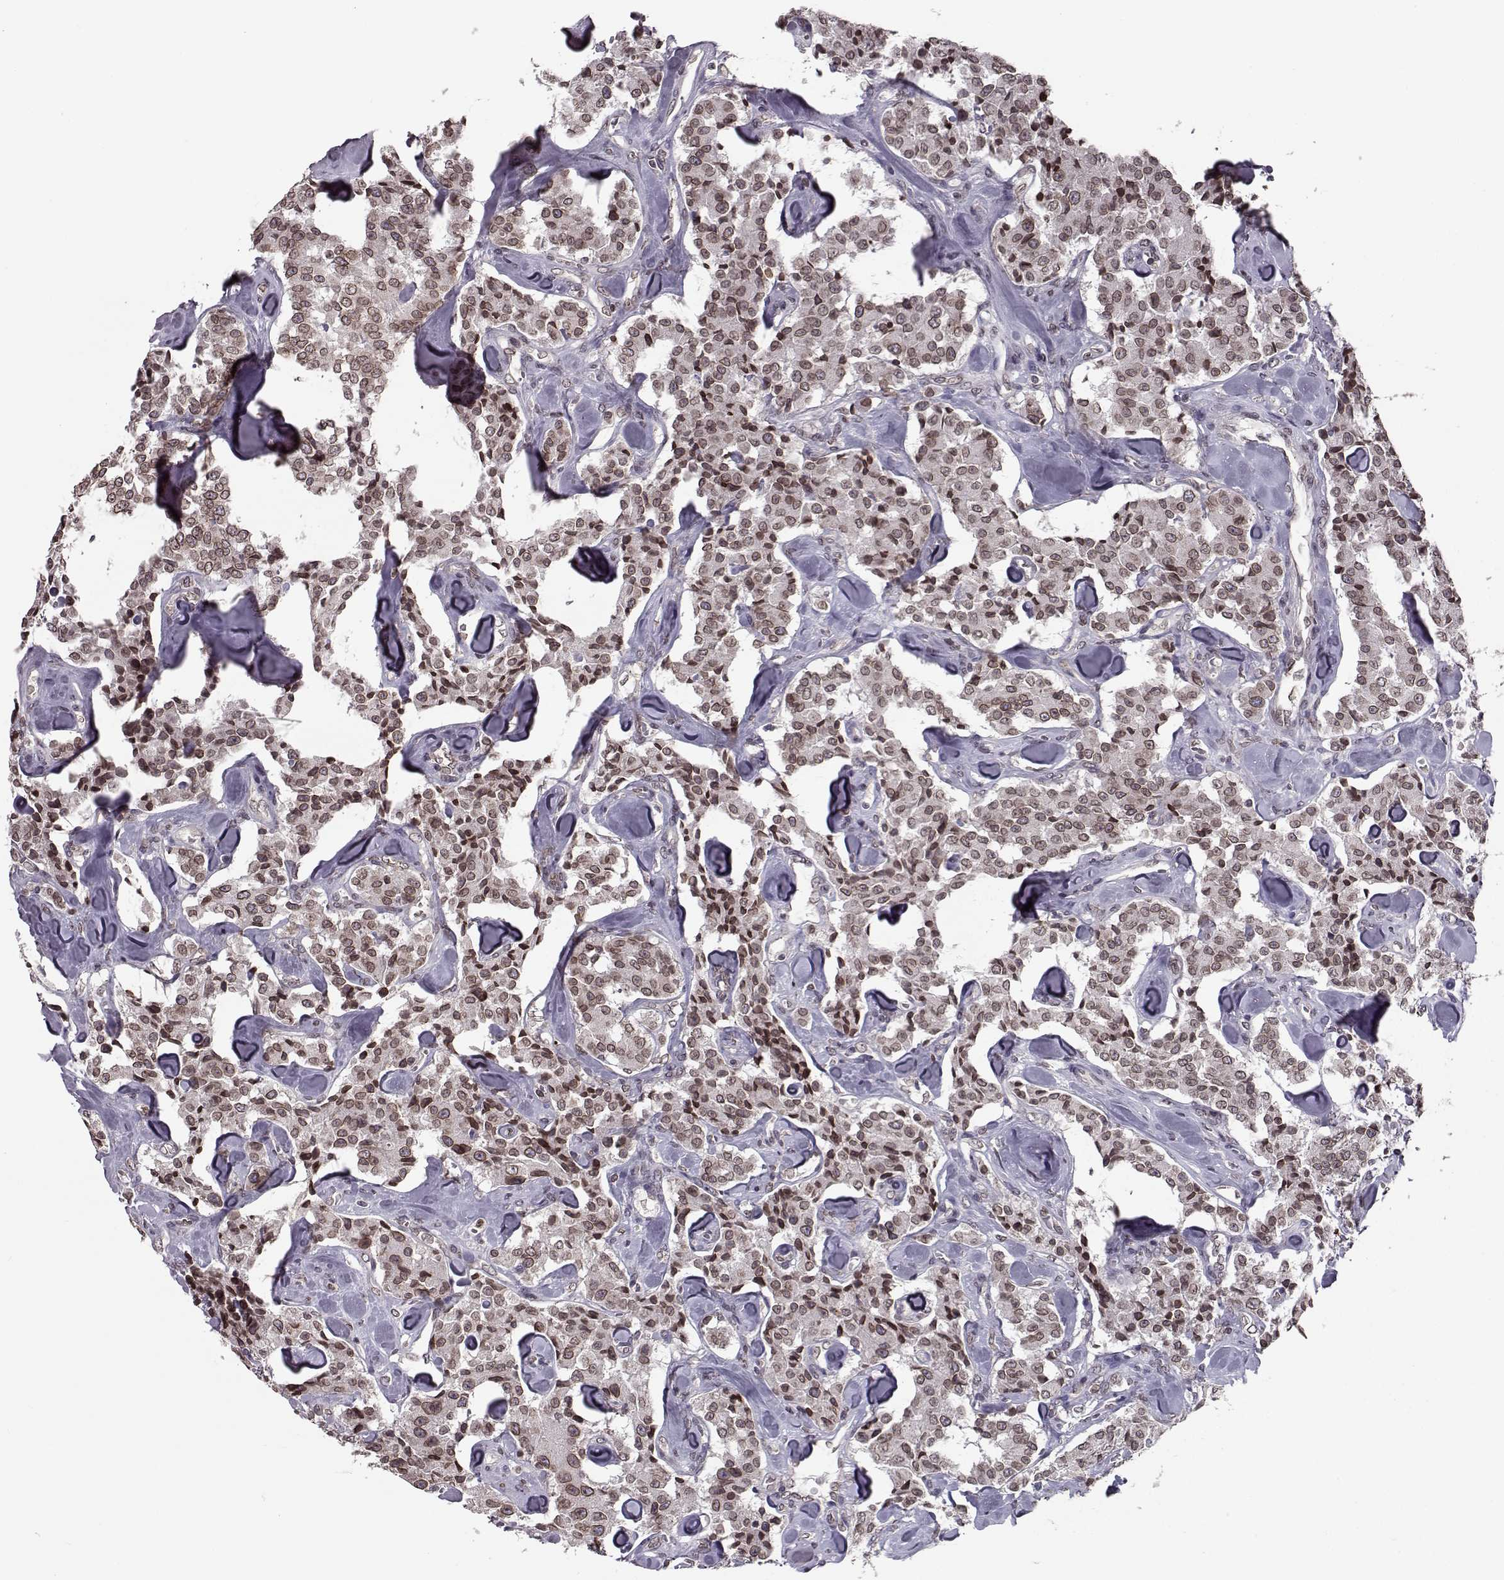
{"staining": {"intensity": "weak", "quantity": ">75%", "location": "cytoplasmic/membranous,nuclear"}, "tissue": "carcinoid", "cell_type": "Tumor cells", "image_type": "cancer", "snomed": [{"axis": "morphology", "description": "Carcinoid, malignant, NOS"}, {"axis": "topography", "description": "Pancreas"}], "caption": "Carcinoid (malignant) stained with DAB (3,3'-diaminobenzidine) immunohistochemistry (IHC) demonstrates low levels of weak cytoplasmic/membranous and nuclear positivity in about >75% of tumor cells.", "gene": "NUP37", "patient": {"sex": "male", "age": 41}}